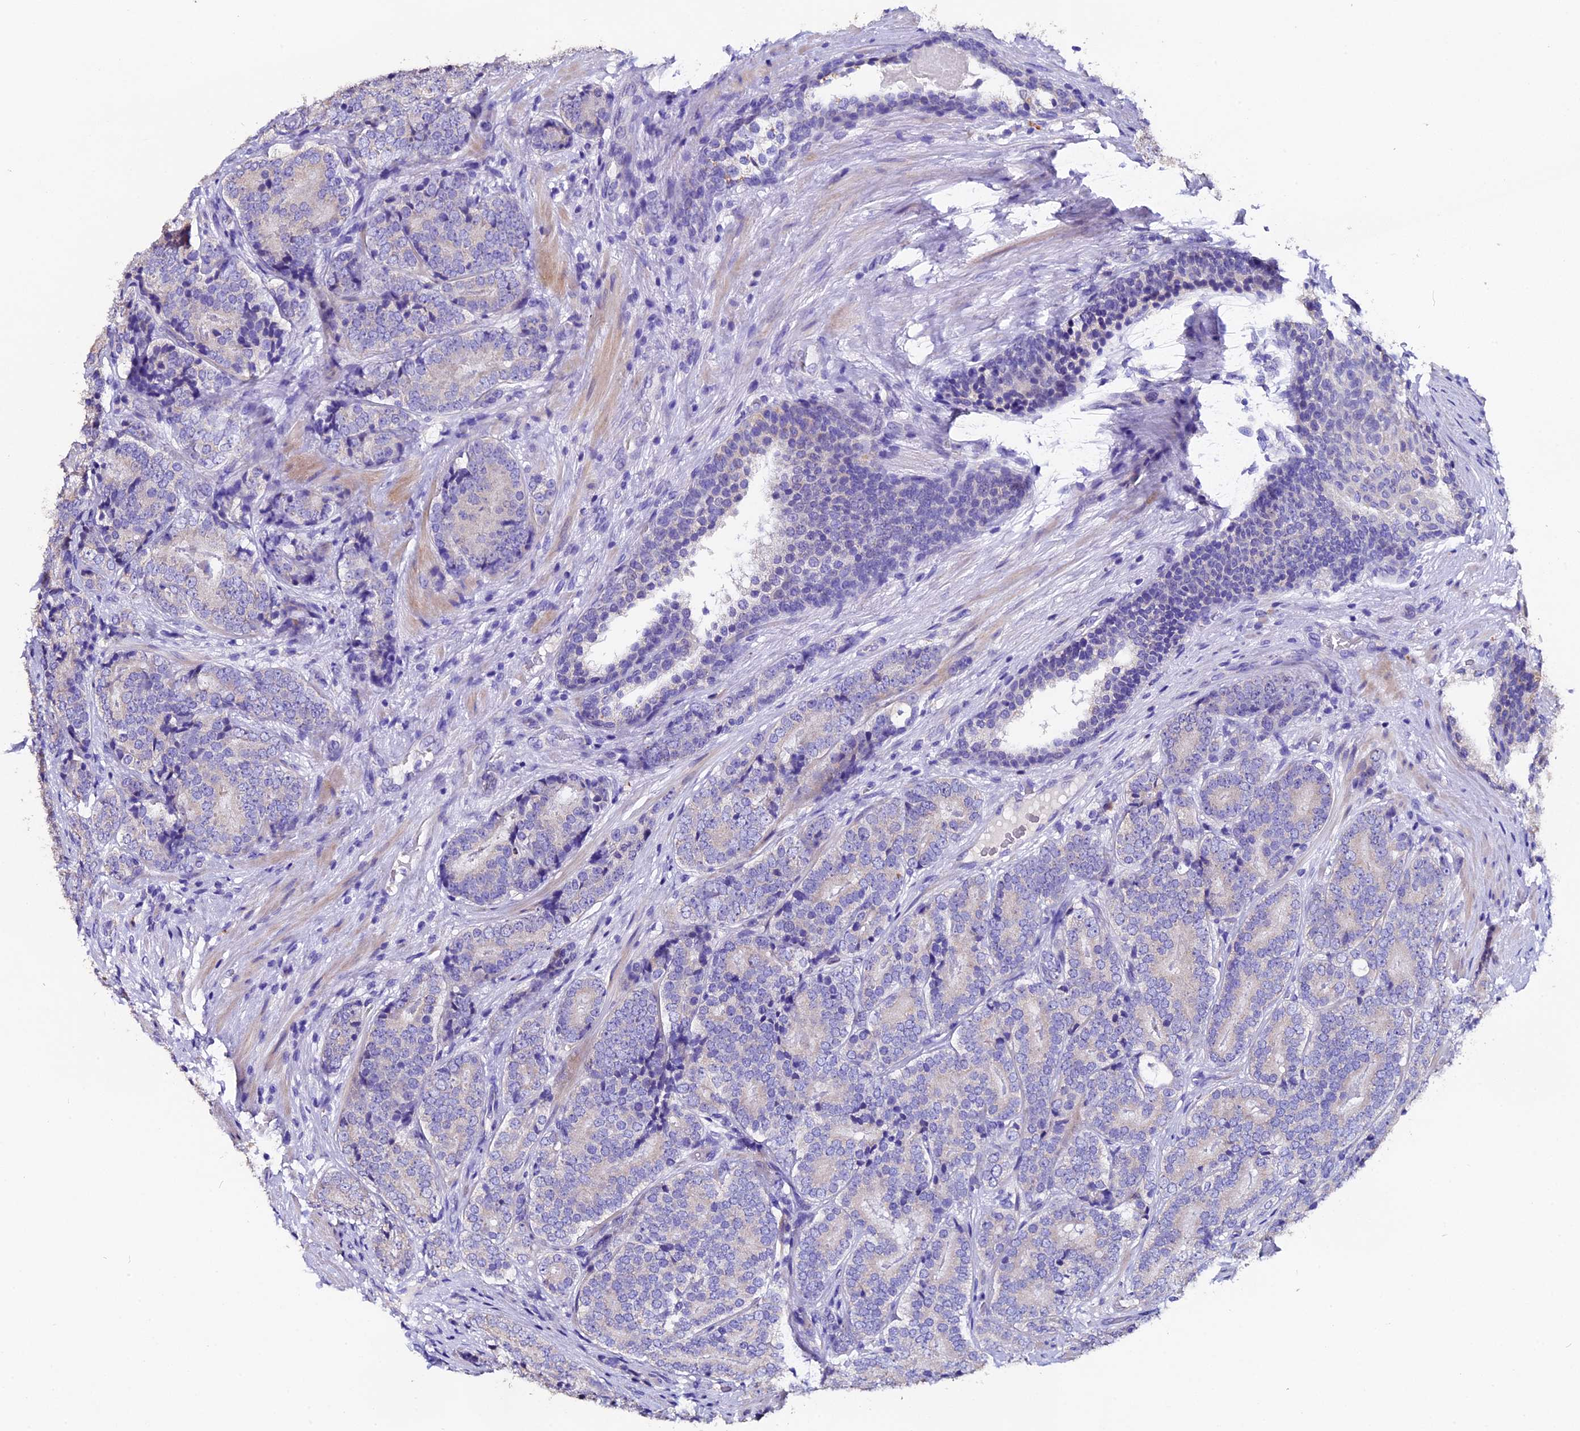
{"staining": {"intensity": "negative", "quantity": "none", "location": "none"}, "tissue": "prostate cancer", "cell_type": "Tumor cells", "image_type": "cancer", "snomed": [{"axis": "morphology", "description": "Adenocarcinoma, High grade"}, {"axis": "topography", "description": "Prostate"}], "caption": "Tumor cells are negative for protein expression in human adenocarcinoma (high-grade) (prostate).", "gene": "FBXW9", "patient": {"sex": "male", "age": 56}}